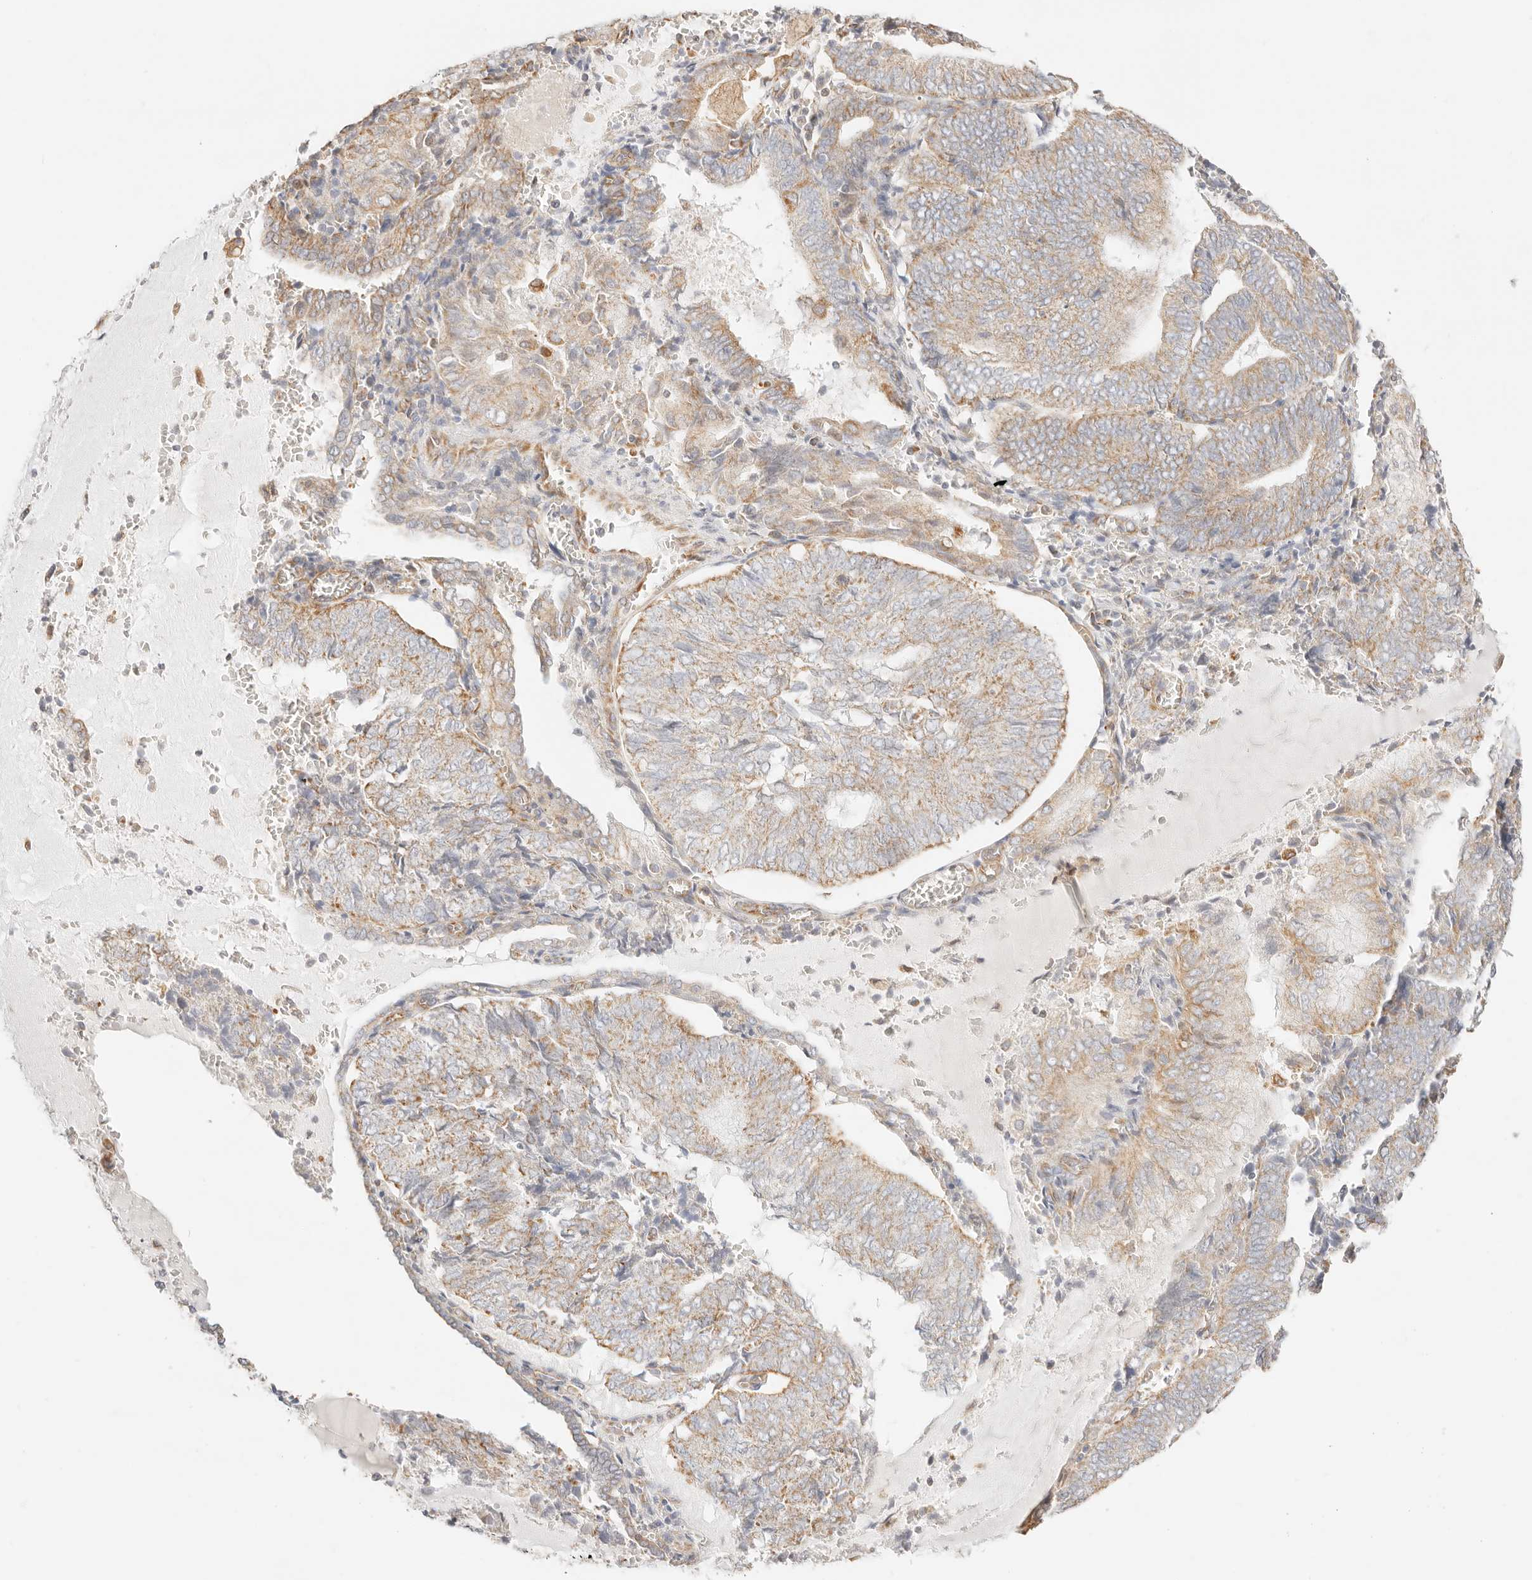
{"staining": {"intensity": "moderate", "quantity": "25%-75%", "location": "cytoplasmic/membranous"}, "tissue": "endometrial cancer", "cell_type": "Tumor cells", "image_type": "cancer", "snomed": [{"axis": "morphology", "description": "Adenocarcinoma, NOS"}, {"axis": "topography", "description": "Endometrium"}], "caption": "Protein expression analysis of adenocarcinoma (endometrial) displays moderate cytoplasmic/membranous expression in approximately 25%-75% of tumor cells.", "gene": "ZC3H11A", "patient": {"sex": "female", "age": 81}}